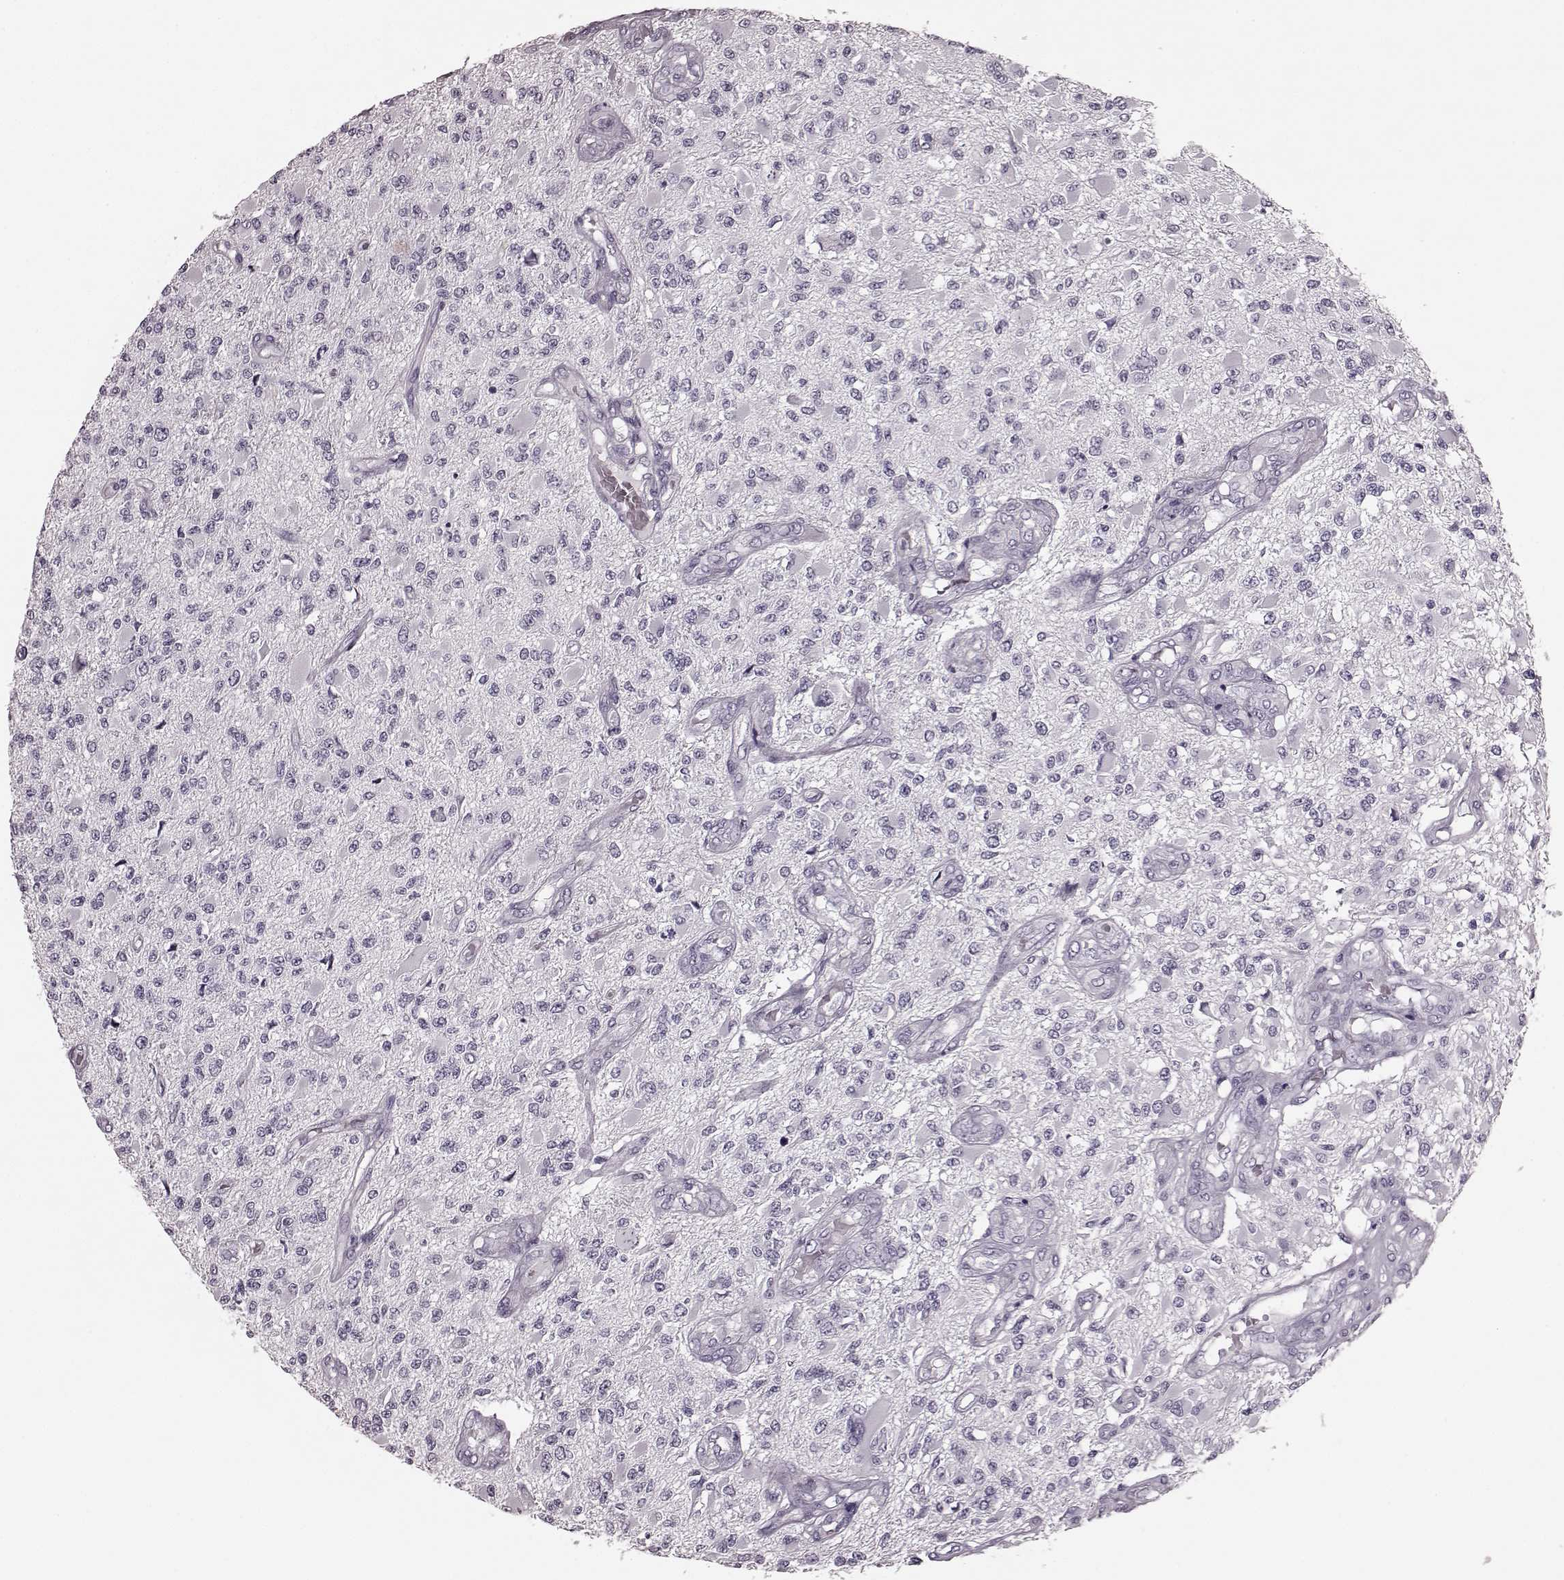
{"staining": {"intensity": "negative", "quantity": "none", "location": "none"}, "tissue": "glioma", "cell_type": "Tumor cells", "image_type": "cancer", "snomed": [{"axis": "morphology", "description": "Glioma, malignant, High grade"}, {"axis": "topography", "description": "Brain"}], "caption": "Glioma was stained to show a protein in brown. There is no significant staining in tumor cells.", "gene": "TRPM1", "patient": {"sex": "female", "age": 63}}